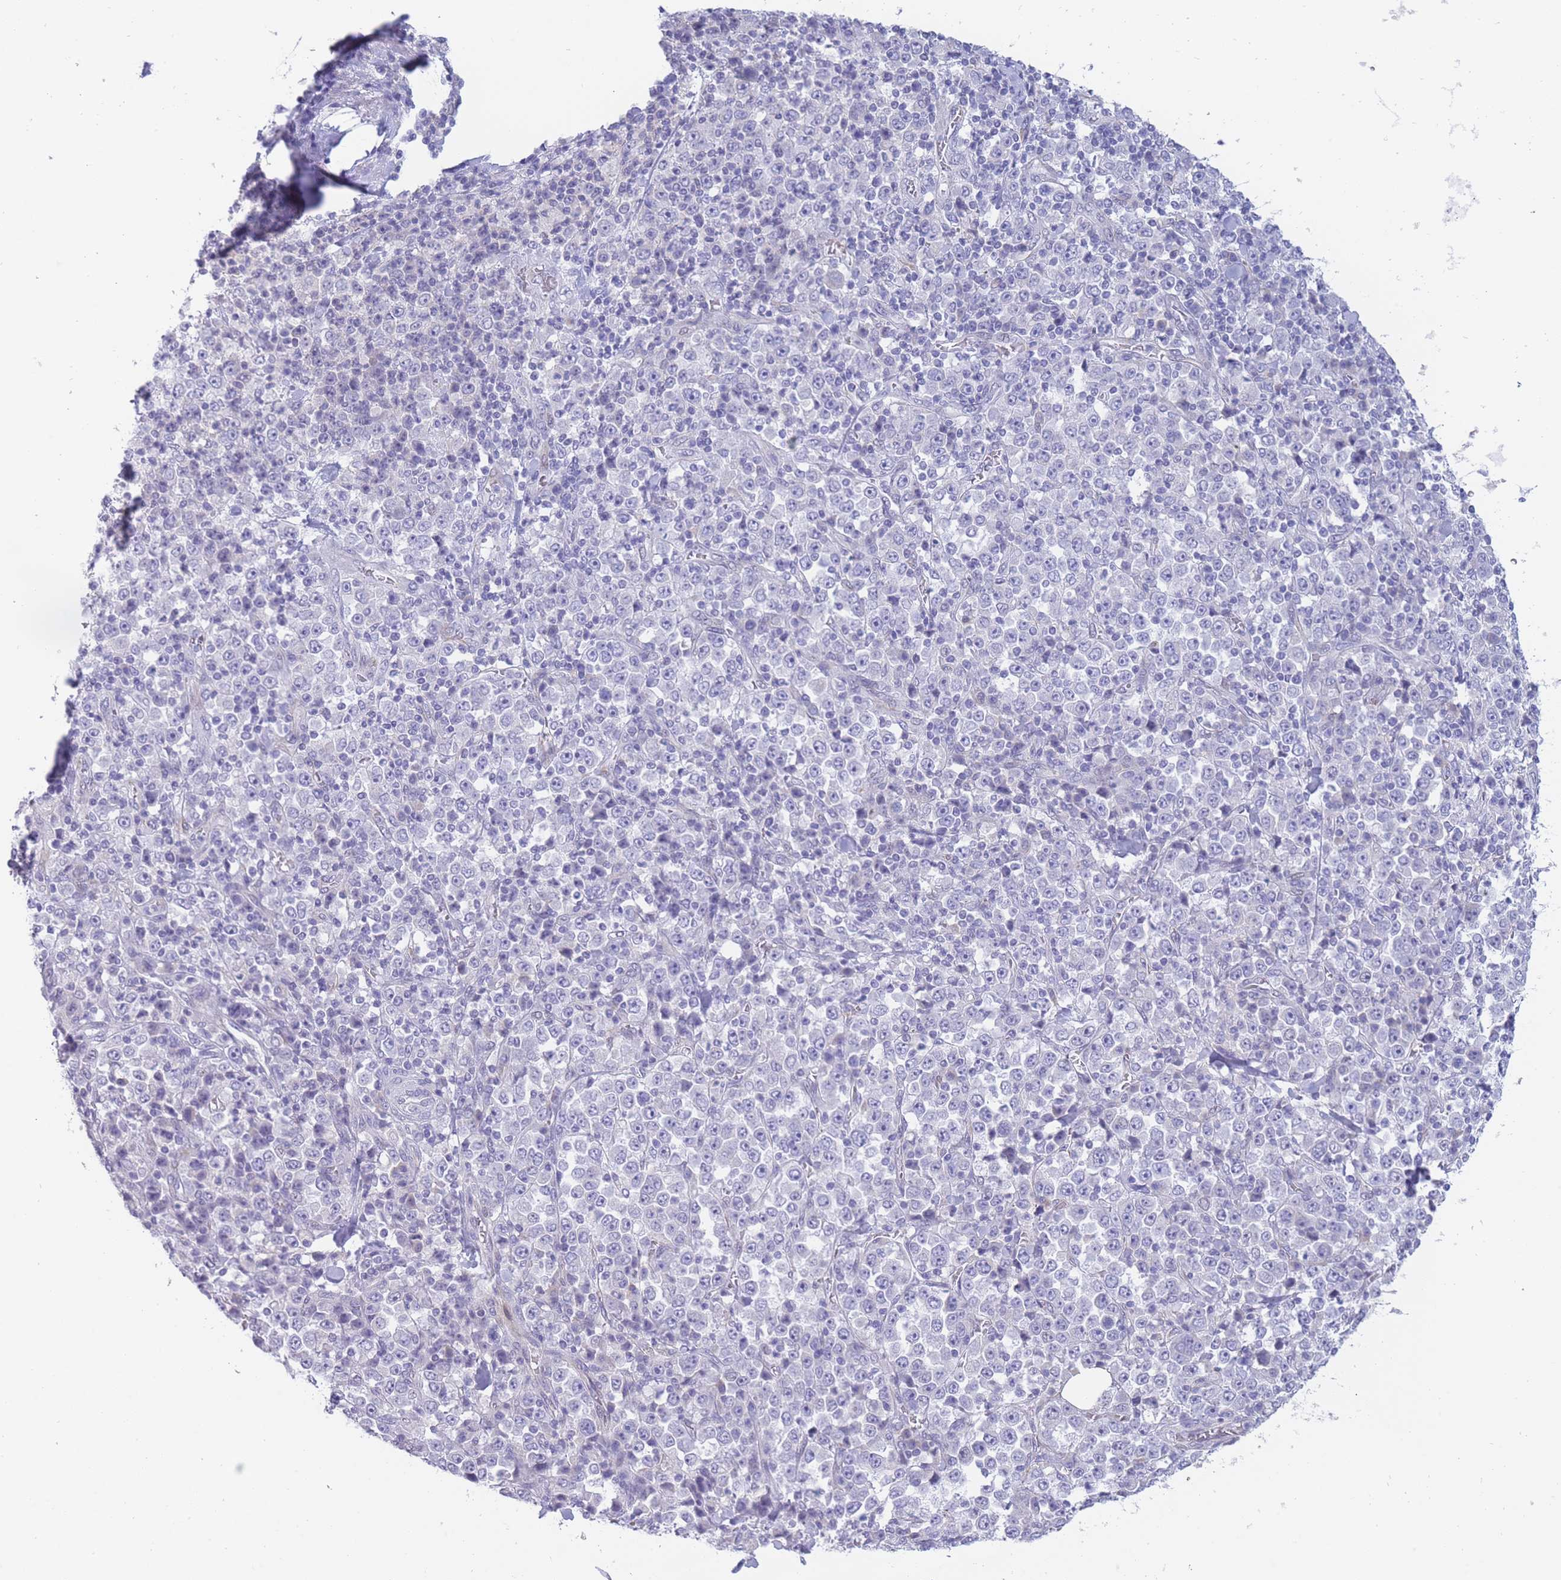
{"staining": {"intensity": "negative", "quantity": "none", "location": "none"}, "tissue": "stomach cancer", "cell_type": "Tumor cells", "image_type": "cancer", "snomed": [{"axis": "morphology", "description": "Normal tissue, NOS"}, {"axis": "morphology", "description": "Adenocarcinoma, NOS"}, {"axis": "topography", "description": "Stomach, upper"}, {"axis": "topography", "description": "Stomach"}], "caption": "An IHC histopathology image of stomach adenocarcinoma is shown. There is no staining in tumor cells of stomach adenocarcinoma.", "gene": "PRR23B", "patient": {"sex": "male", "age": 59}}